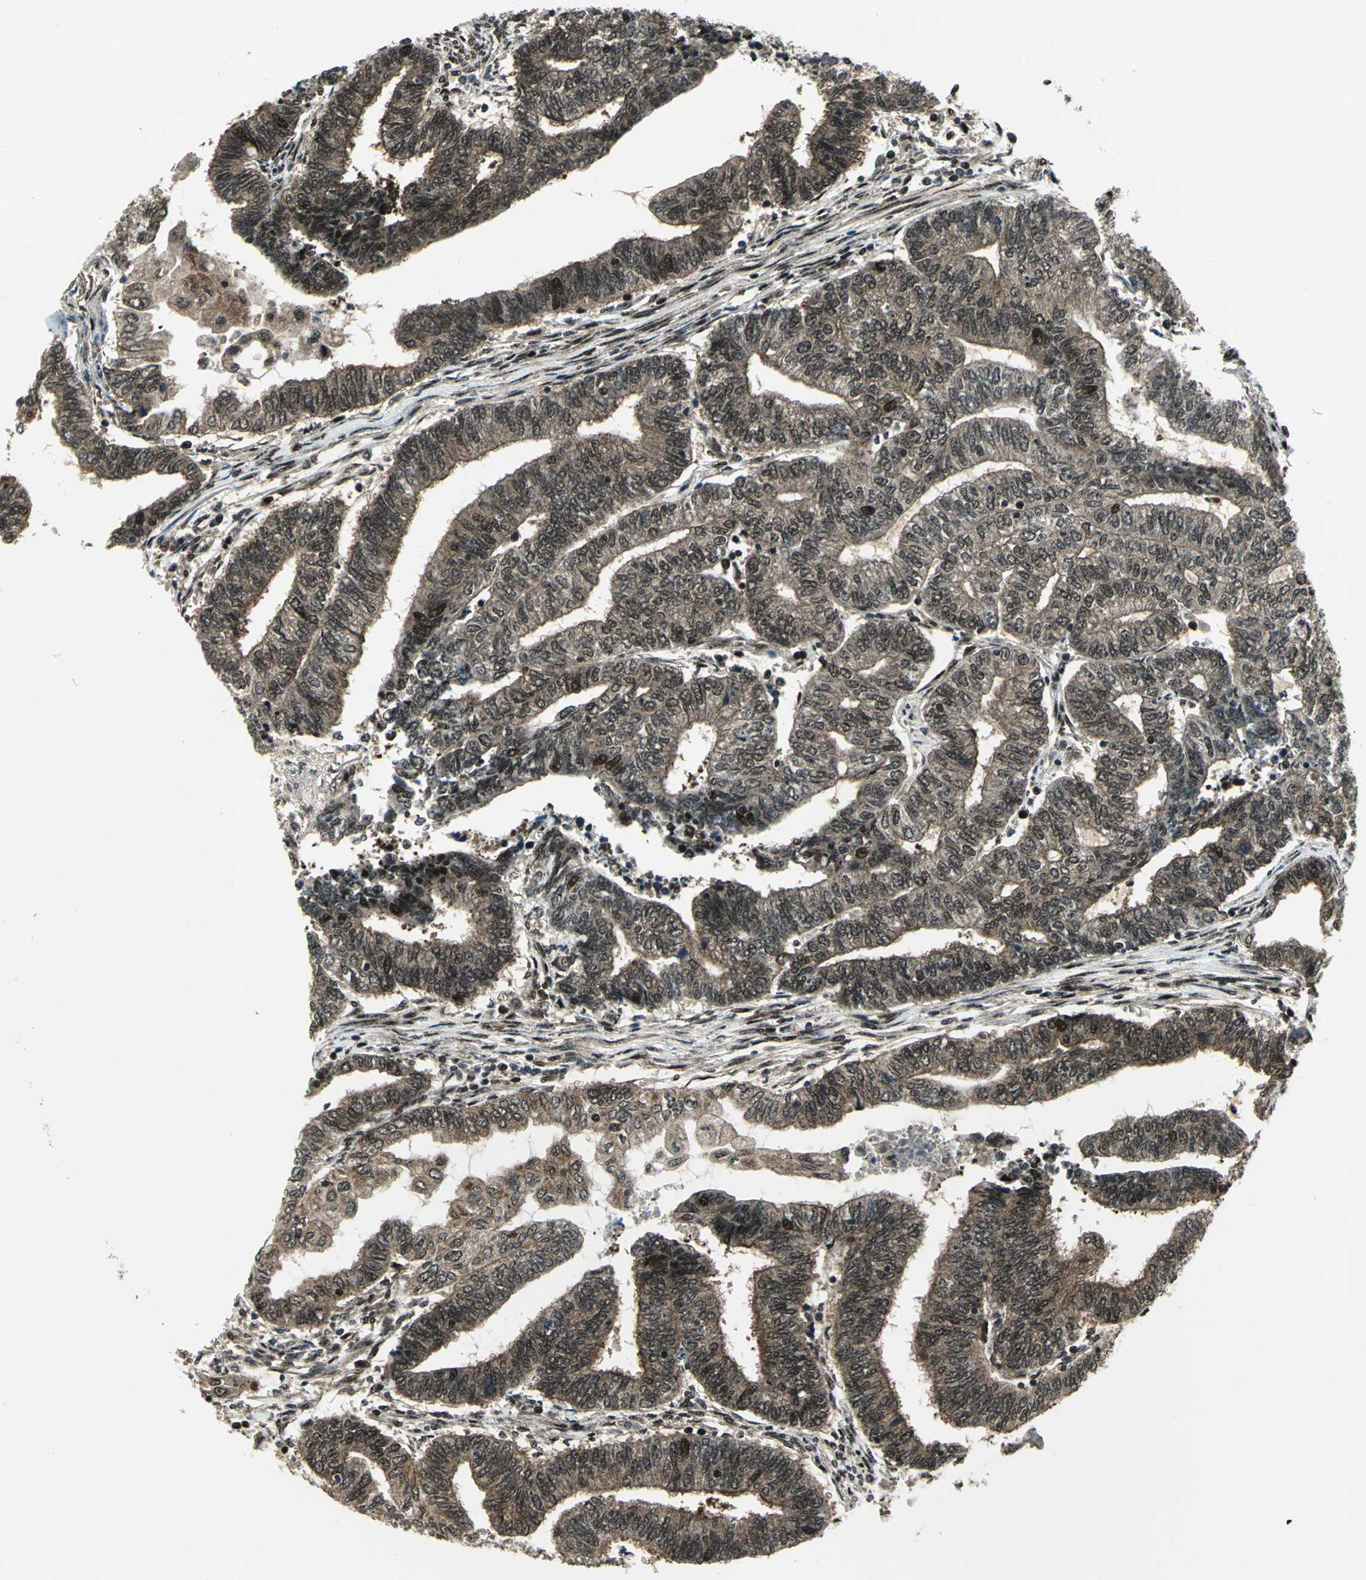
{"staining": {"intensity": "moderate", "quantity": ">75%", "location": "cytoplasmic/membranous,nuclear"}, "tissue": "endometrial cancer", "cell_type": "Tumor cells", "image_type": "cancer", "snomed": [{"axis": "morphology", "description": "Adenocarcinoma, NOS"}, {"axis": "topography", "description": "Uterus"}, {"axis": "topography", "description": "Endometrium"}], "caption": "Endometrial adenocarcinoma stained for a protein (brown) displays moderate cytoplasmic/membranous and nuclear positive positivity in approximately >75% of tumor cells.", "gene": "COPS5", "patient": {"sex": "female", "age": 70}}